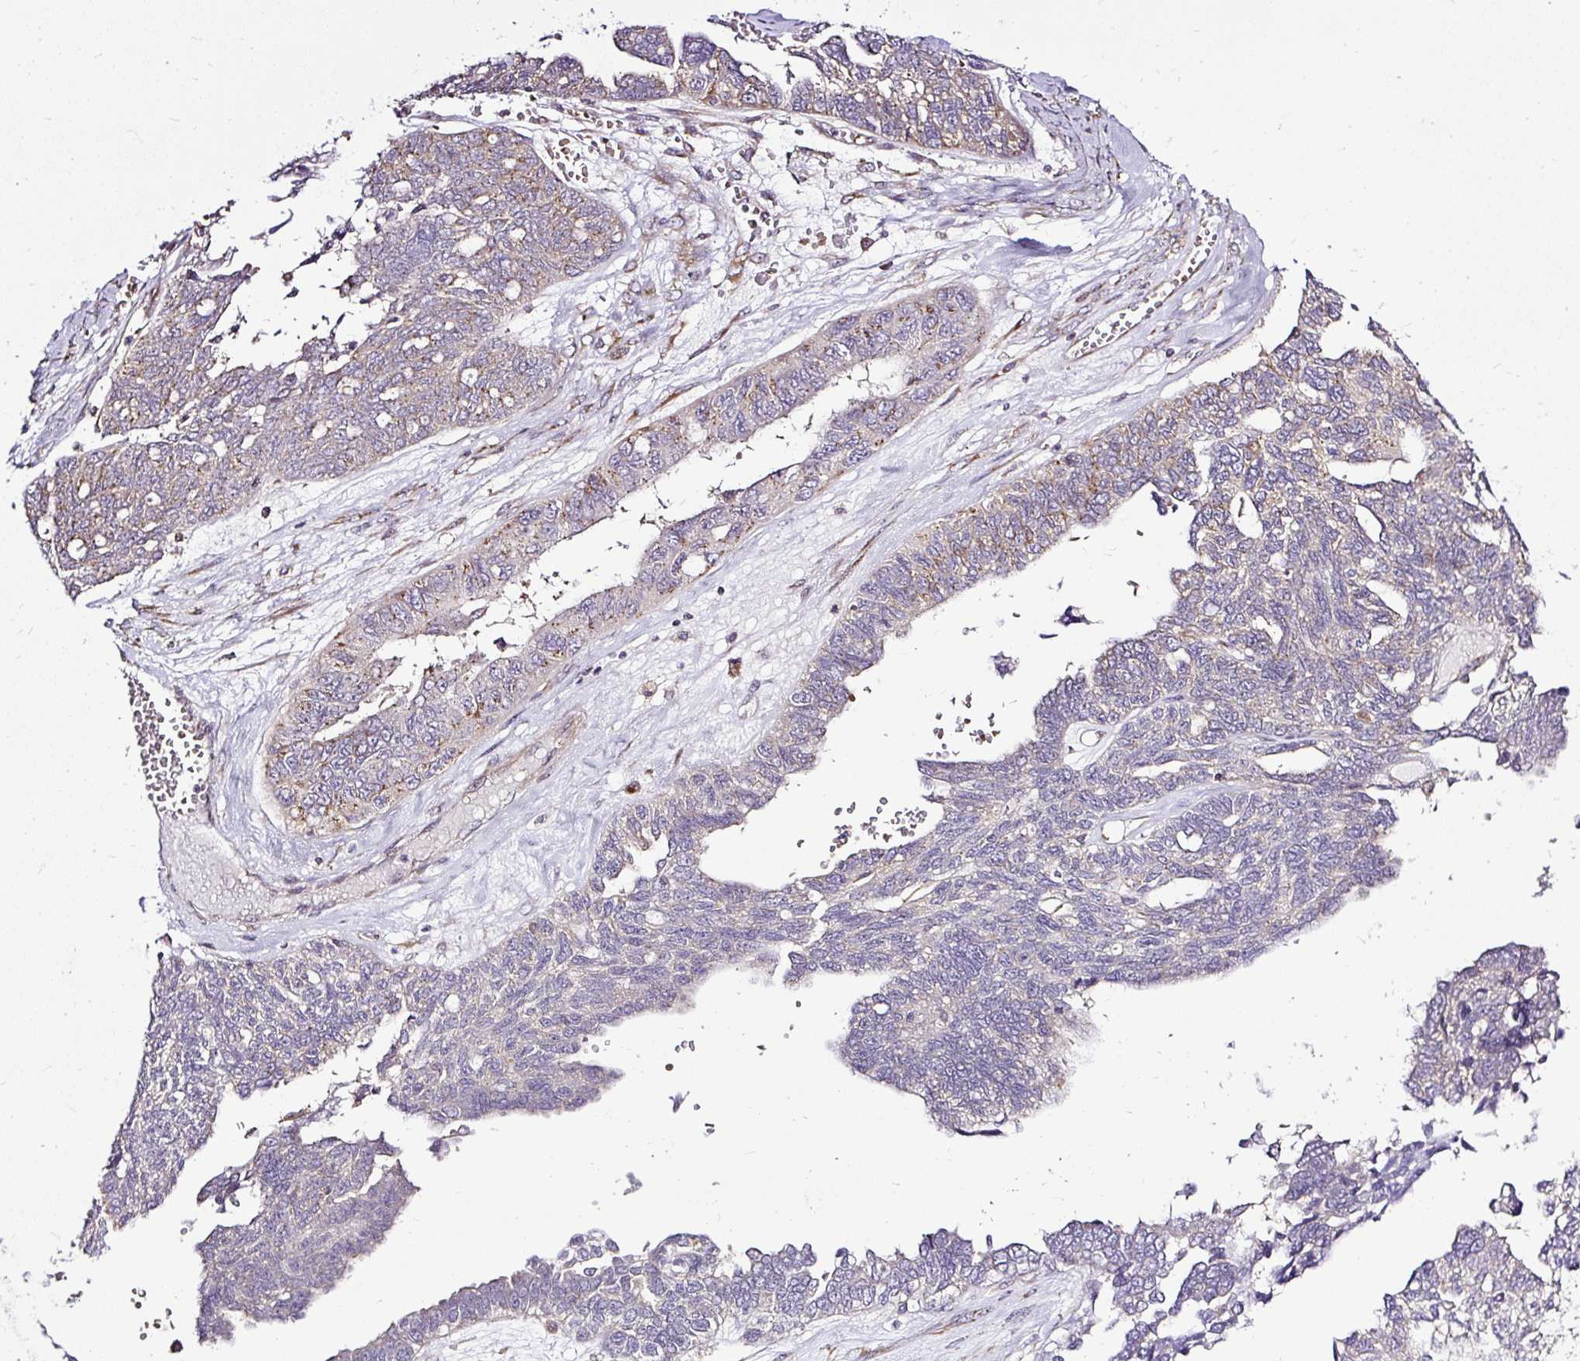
{"staining": {"intensity": "weak", "quantity": "<25%", "location": "cytoplasmic/membranous"}, "tissue": "ovarian cancer", "cell_type": "Tumor cells", "image_type": "cancer", "snomed": [{"axis": "morphology", "description": "Cystadenocarcinoma, serous, NOS"}, {"axis": "topography", "description": "Ovary"}], "caption": "Immunohistochemistry (IHC) of serous cystadenocarcinoma (ovarian) exhibits no positivity in tumor cells.", "gene": "SMC4", "patient": {"sex": "female", "age": 79}}